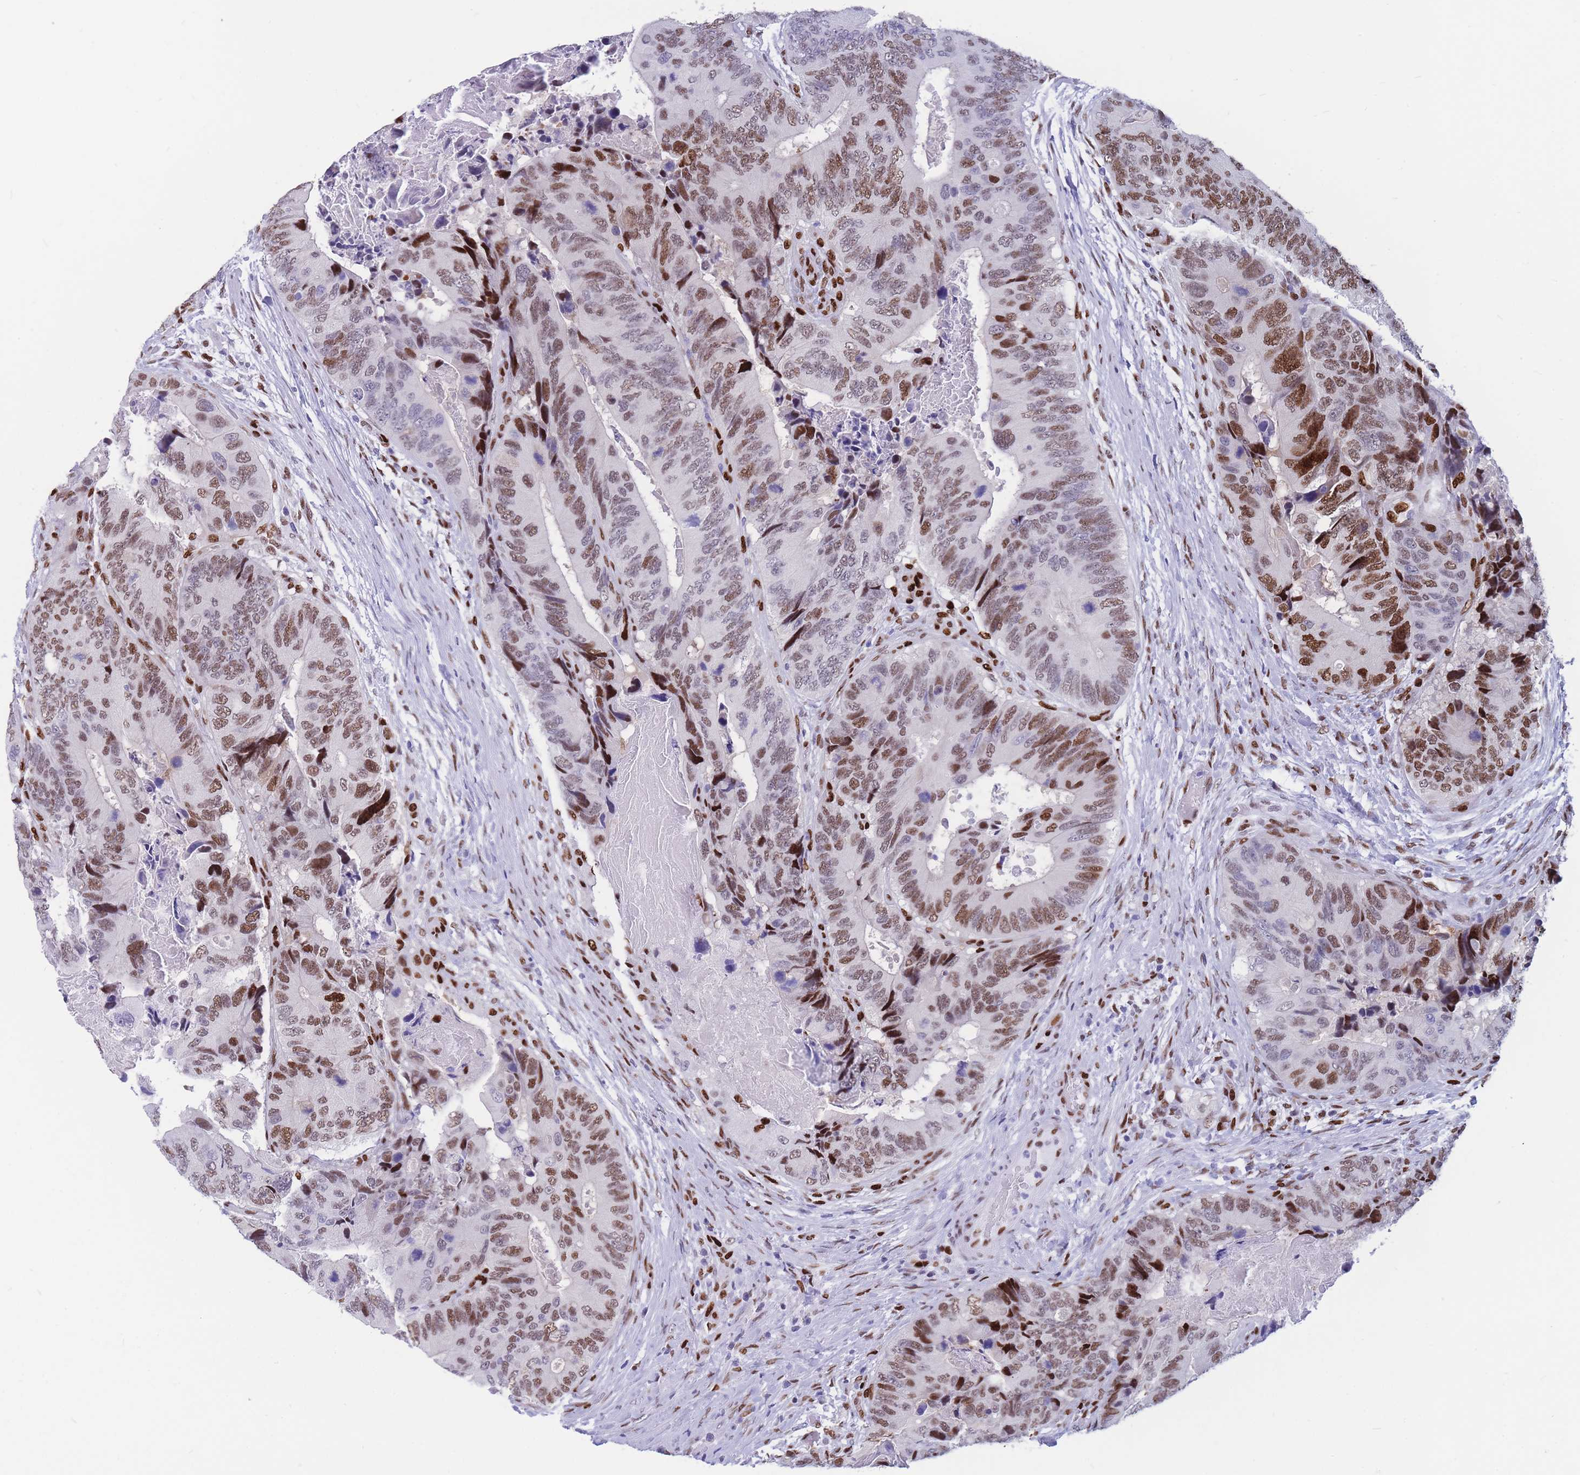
{"staining": {"intensity": "strong", "quantity": "25%-75%", "location": "nuclear"}, "tissue": "colorectal cancer", "cell_type": "Tumor cells", "image_type": "cancer", "snomed": [{"axis": "morphology", "description": "Adenocarcinoma, NOS"}, {"axis": "topography", "description": "Colon"}], "caption": "Immunohistochemical staining of human colorectal adenocarcinoma reveals high levels of strong nuclear protein expression in approximately 25%-75% of tumor cells.", "gene": "NASP", "patient": {"sex": "male", "age": 84}}